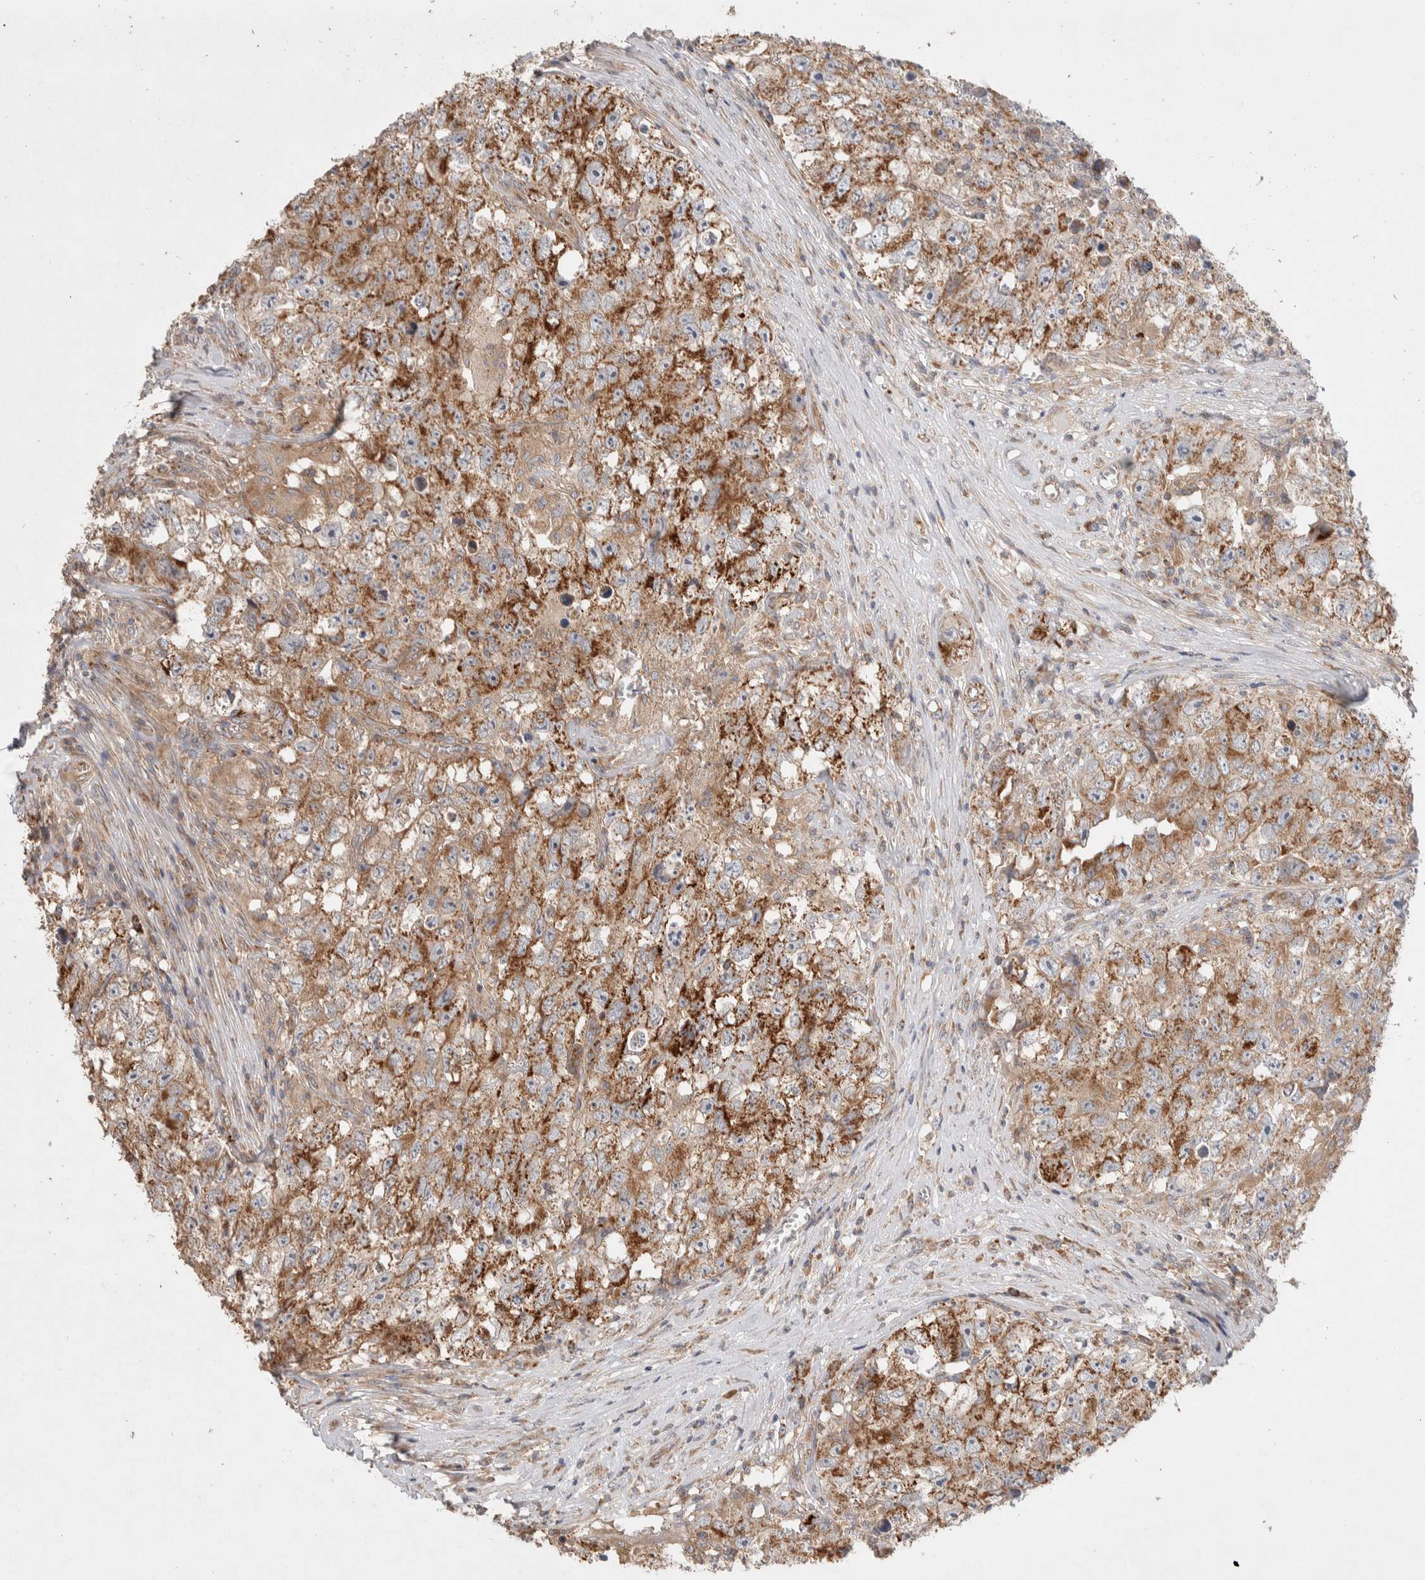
{"staining": {"intensity": "strong", "quantity": "25%-75%", "location": "cytoplasmic/membranous"}, "tissue": "testis cancer", "cell_type": "Tumor cells", "image_type": "cancer", "snomed": [{"axis": "morphology", "description": "Seminoma, NOS"}, {"axis": "morphology", "description": "Carcinoma, Embryonal, NOS"}, {"axis": "topography", "description": "Testis"}], "caption": "Immunohistochemical staining of human seminoma (testis) demonstrates high levels of strong cytoplasmic/membranous protein positivity in about 25%-75% of tumor cells.", "gene": "DEPTOR", "patient": {"sex": "male", "age": 43}}